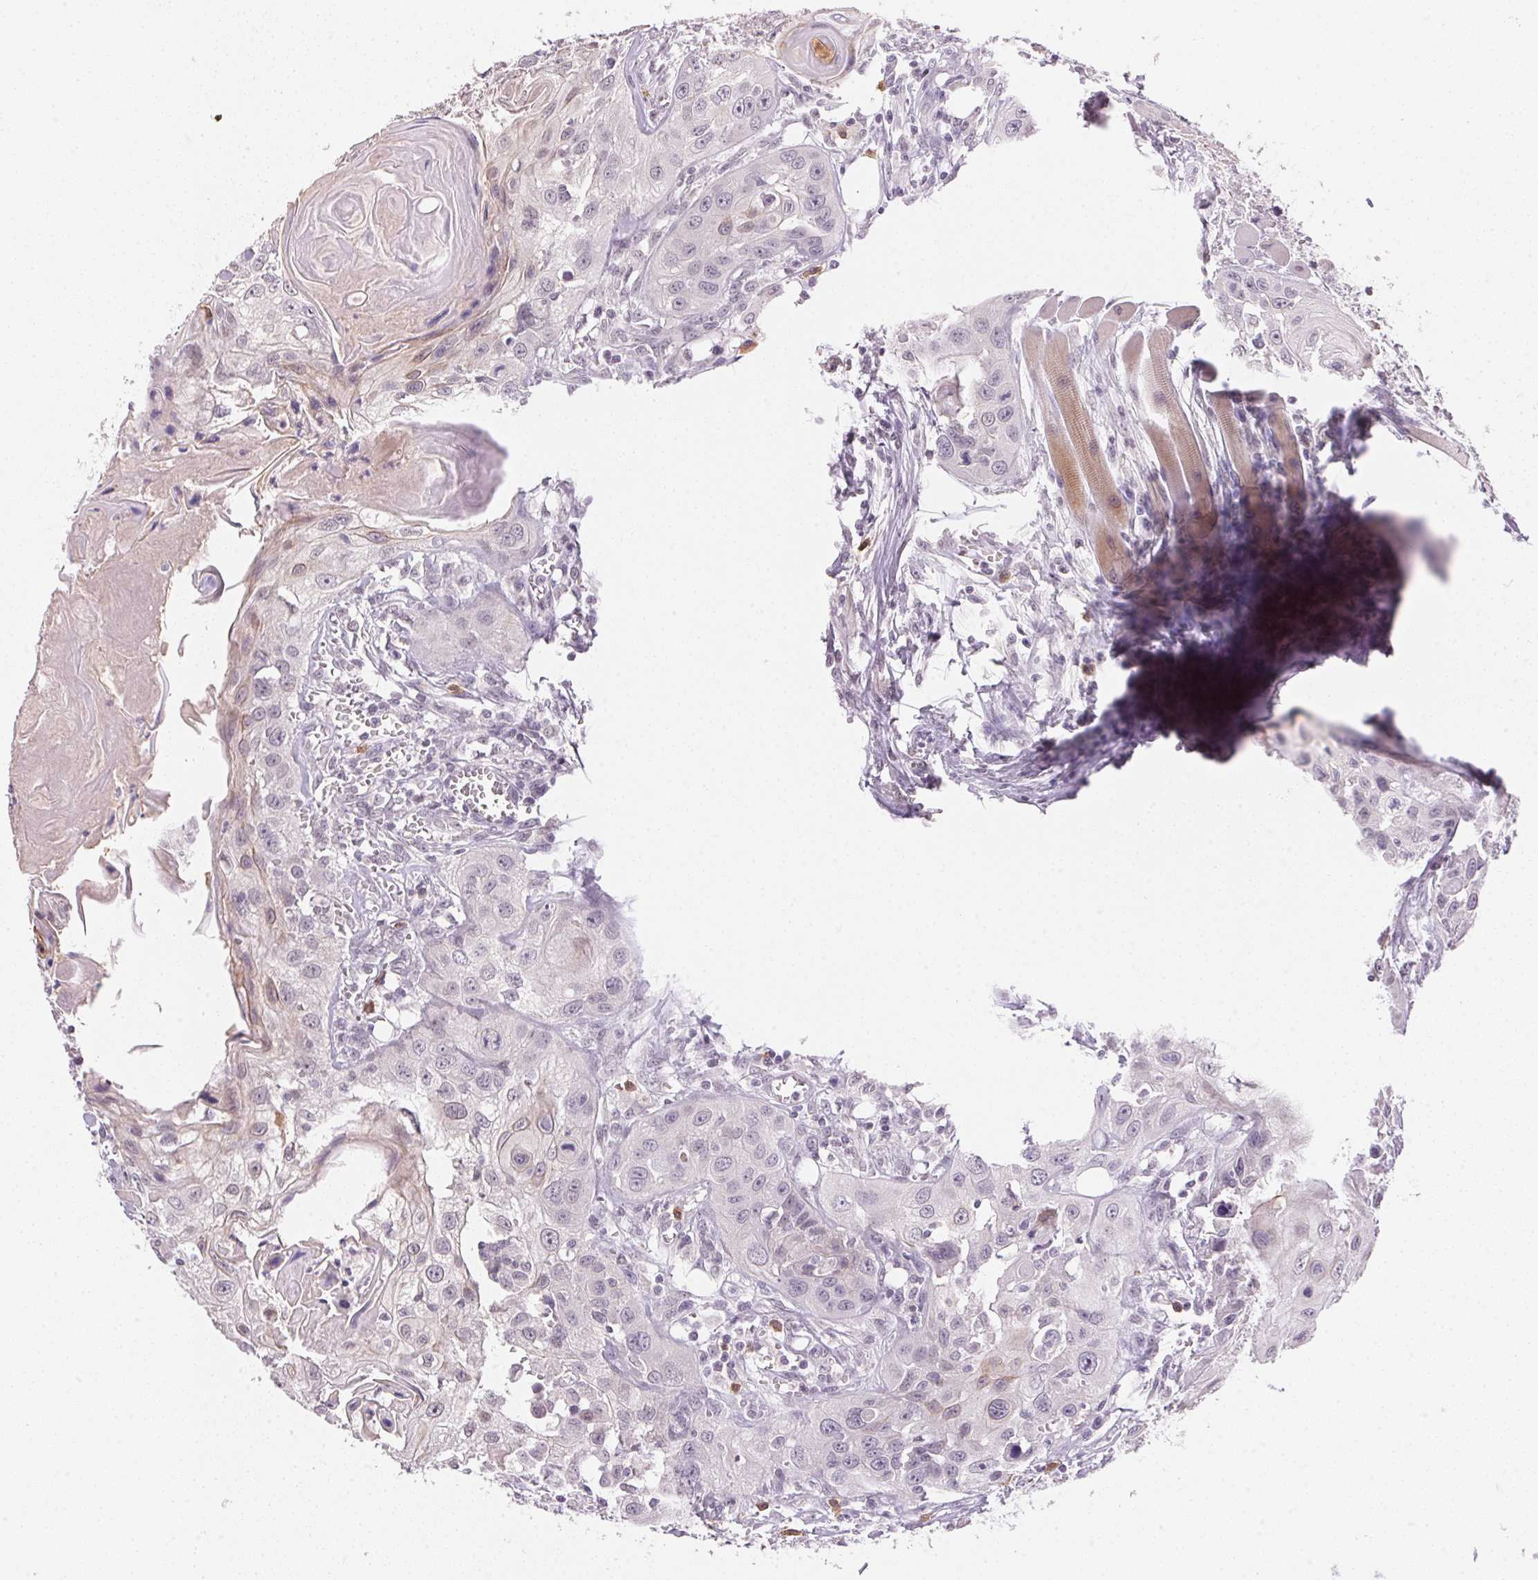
{"staining": {"intensity": "negative", "quantity": "none", "location": "none"}, "tissue": "head and neck cancer", "cell_type": "Tumor cells", "image_type": "cancer", "snomed": [{"axis": "morphology", "description": "Squamous cell carcinoma, NOS"}, {"axis": "topography", "description": "Oral tissue"}, {"axis": "topography", "description": "Head-Neck"}], "caption": "Immunohistochemistry photomicrograph of neoplastic tissue: human squamous cell carcinoma (head and neck) stained with DAB exhibits no significant protein staining in tumor cells.", "gene": "FNDC4", "patient": {"sex": "male", "age": 58}}